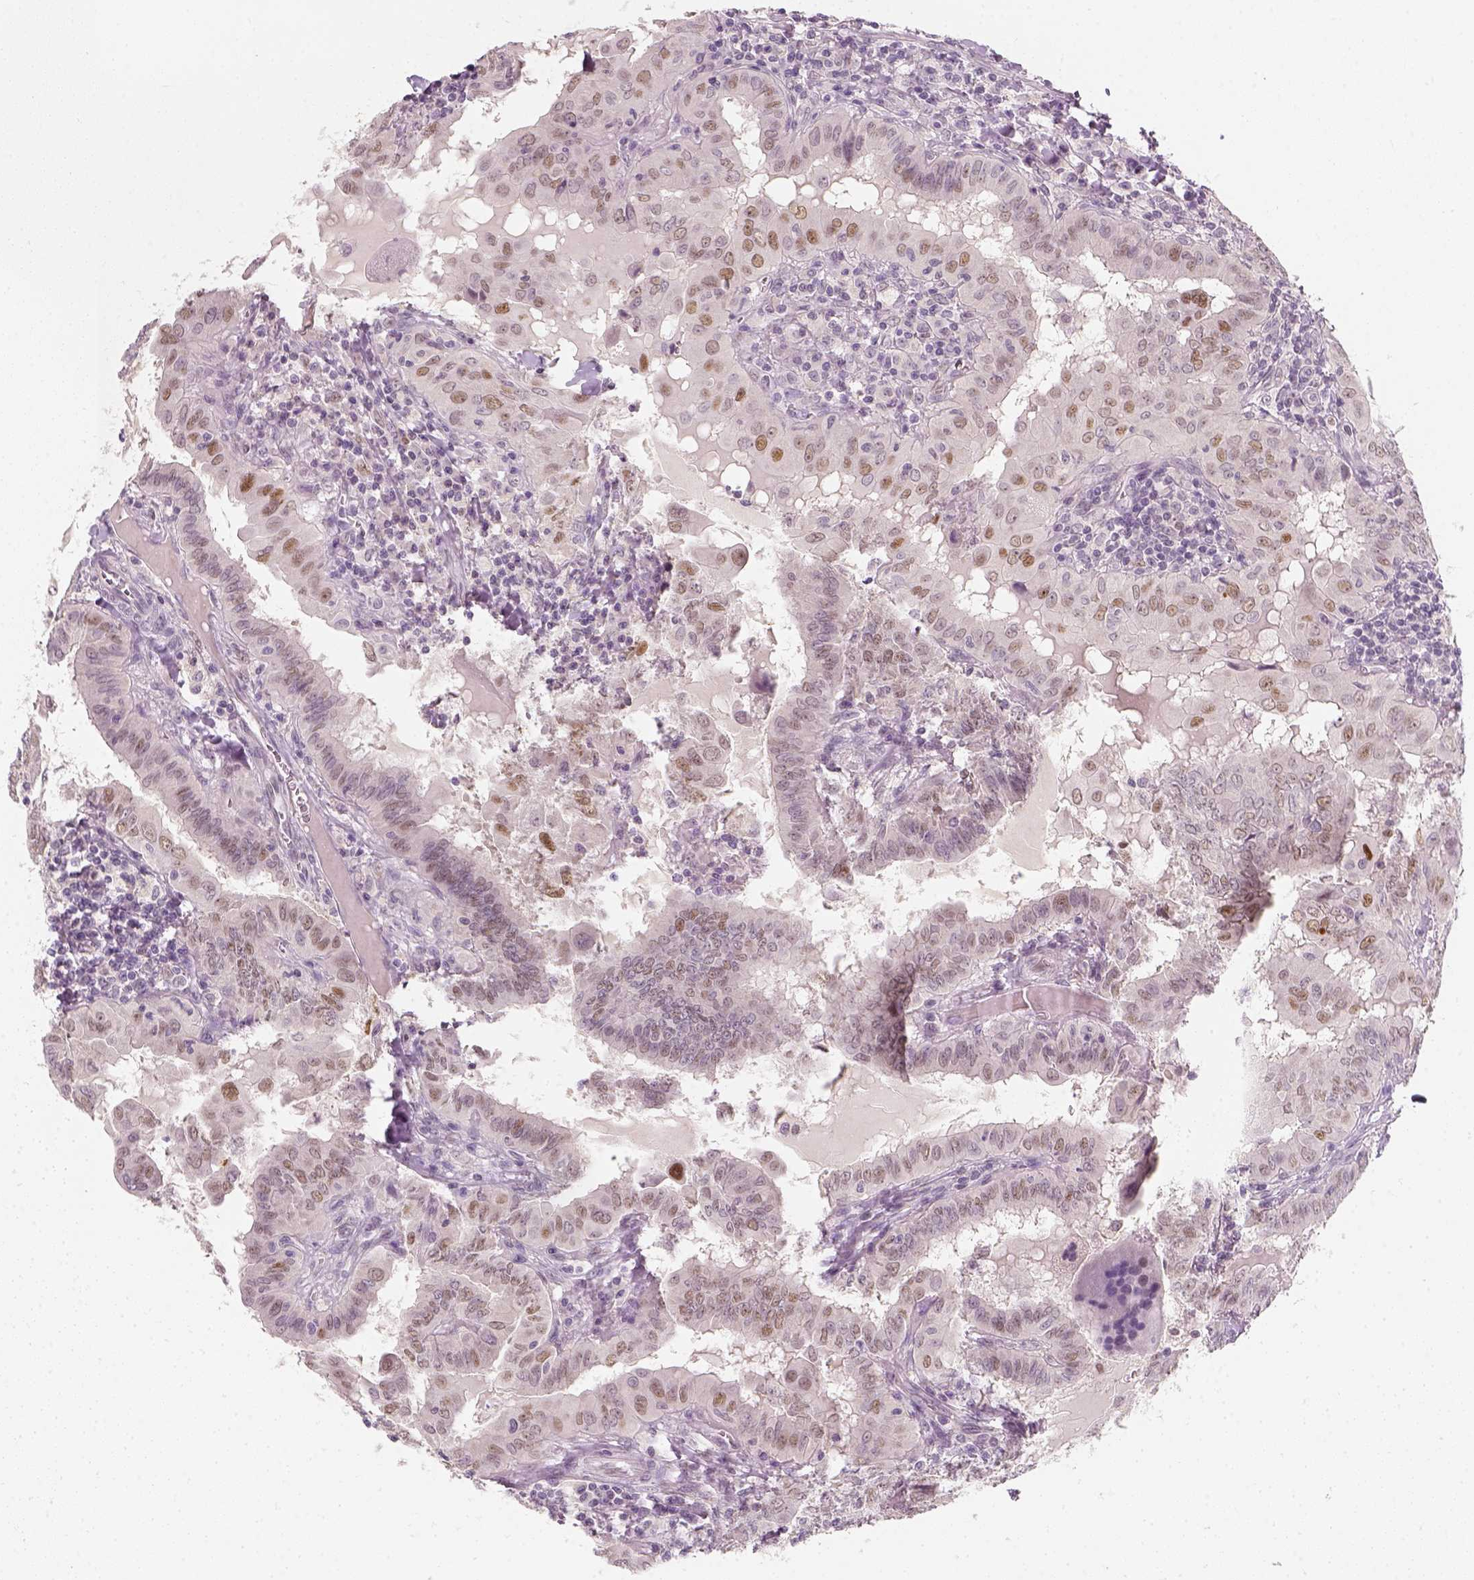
{"staining": {"intensity": "moderate", "quantity": "25%-75%", "location": "nuclear"}, "tissue": "thyroid cancer", "cell_type": "Tumor cells", "image_type": "cancer", "snomed": [{"axis": "morphology", "description": "Papillary adenocarcinoma, NOS"}, {"axis": "topography", "description": "Thyroid gland"}], "caption": "There is medium levels of moderate nuclear staining in tumor cells of thyroid papillary adenocarcinoma, as demonstrated by immunohistochemical staining (brown color).", "gene": "TP53", "patient": {"sex": "female", "age": 37}}